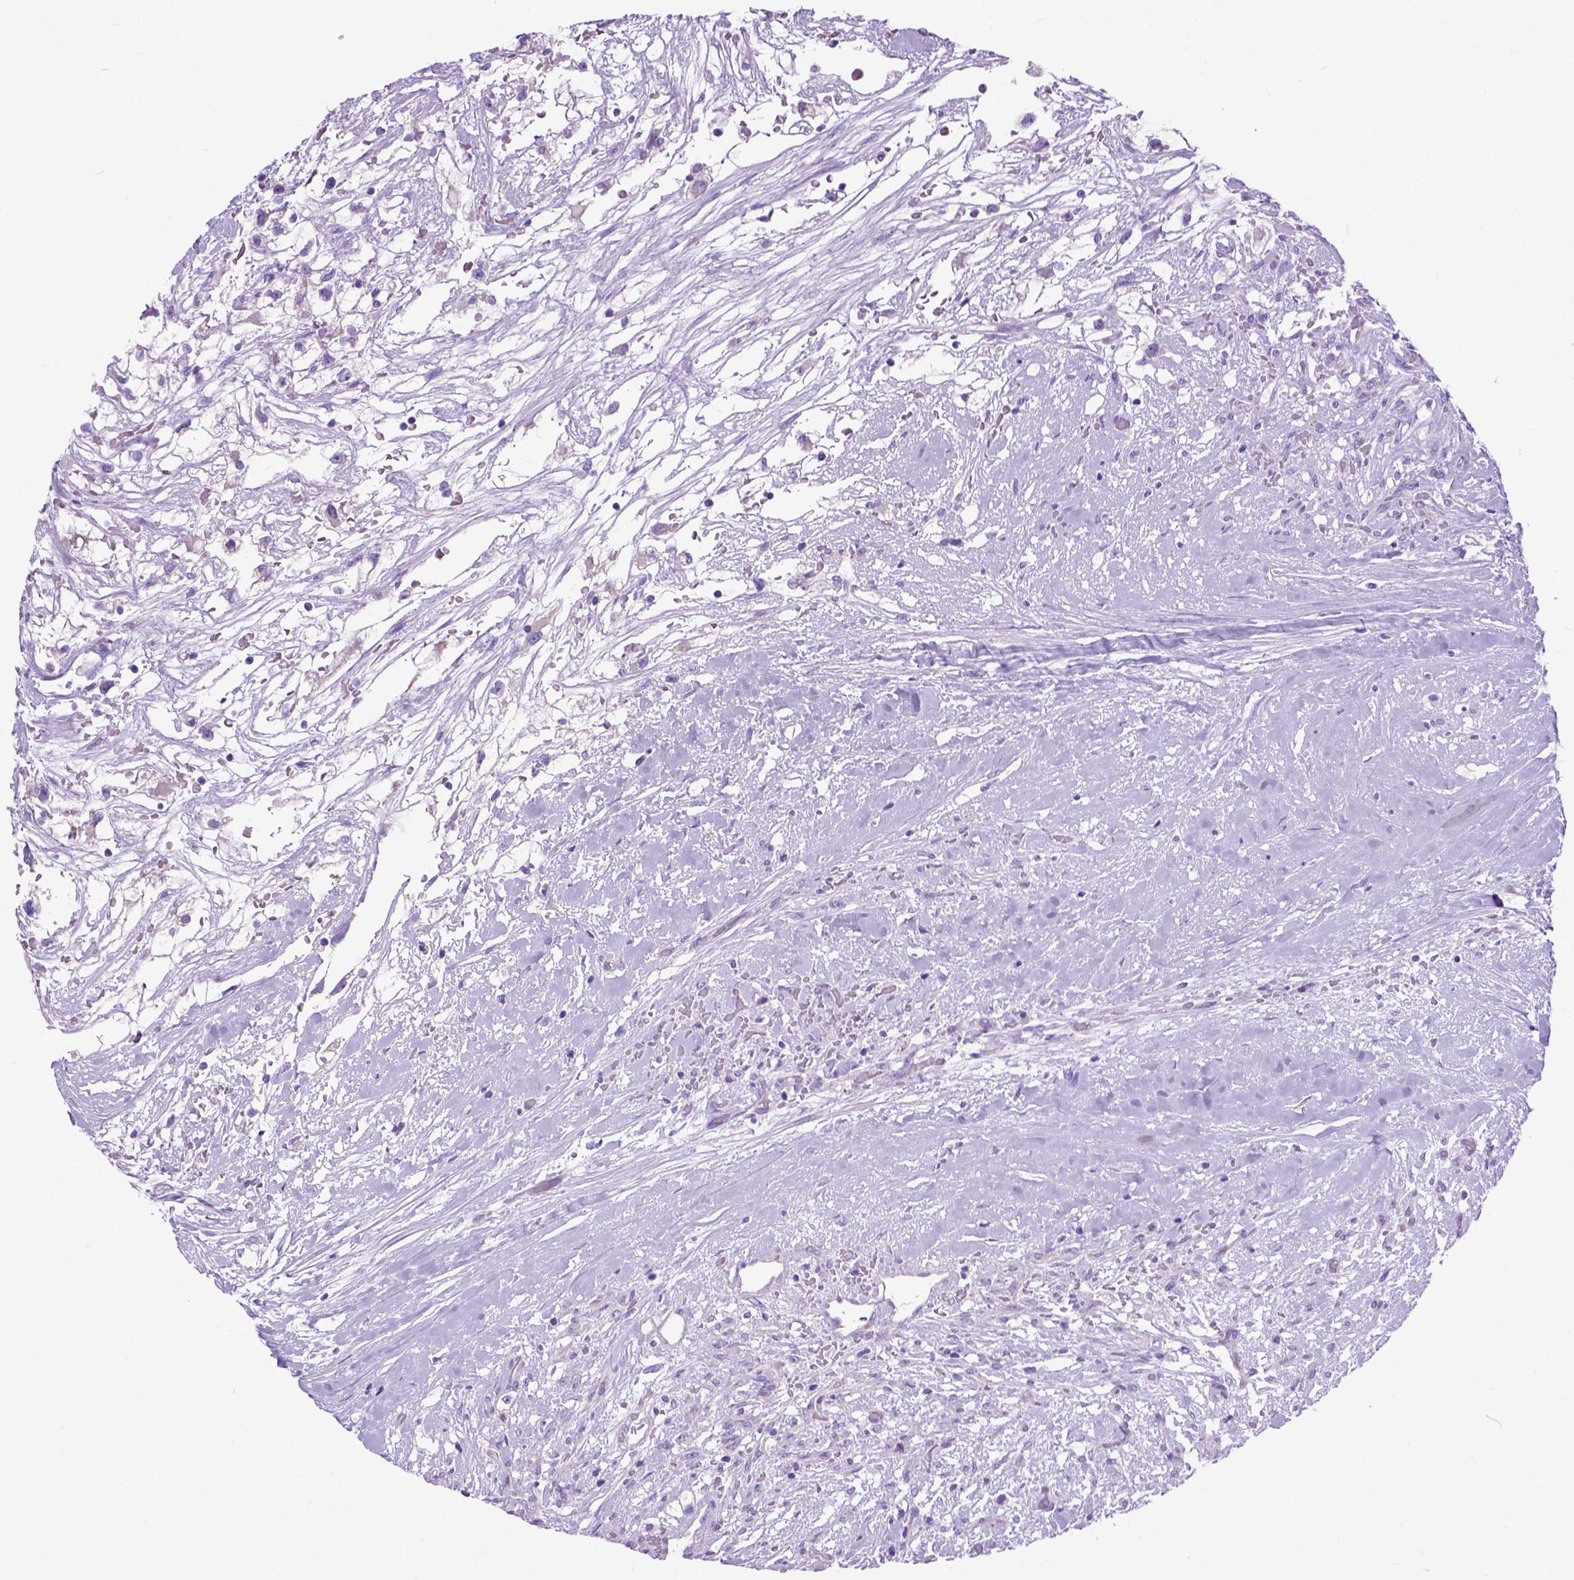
{"staining": {"intensity": "negative", "quantity": "none", "location": "none"}, "tissue": "renal cancer", "cell_type": "Tumor cells", "image_type": "cancer", "snomed": [{"axis": "morphology", "description": "Adenocarcinoma, NOS"}, {"axis": "topography", "description": "Kidney"}], "caption": "IHC of renal adenocarcinoma exhibits no staining in tumor cells.", "gene": "ODAD3", "patient": {"sex": "male", "age": 59}}